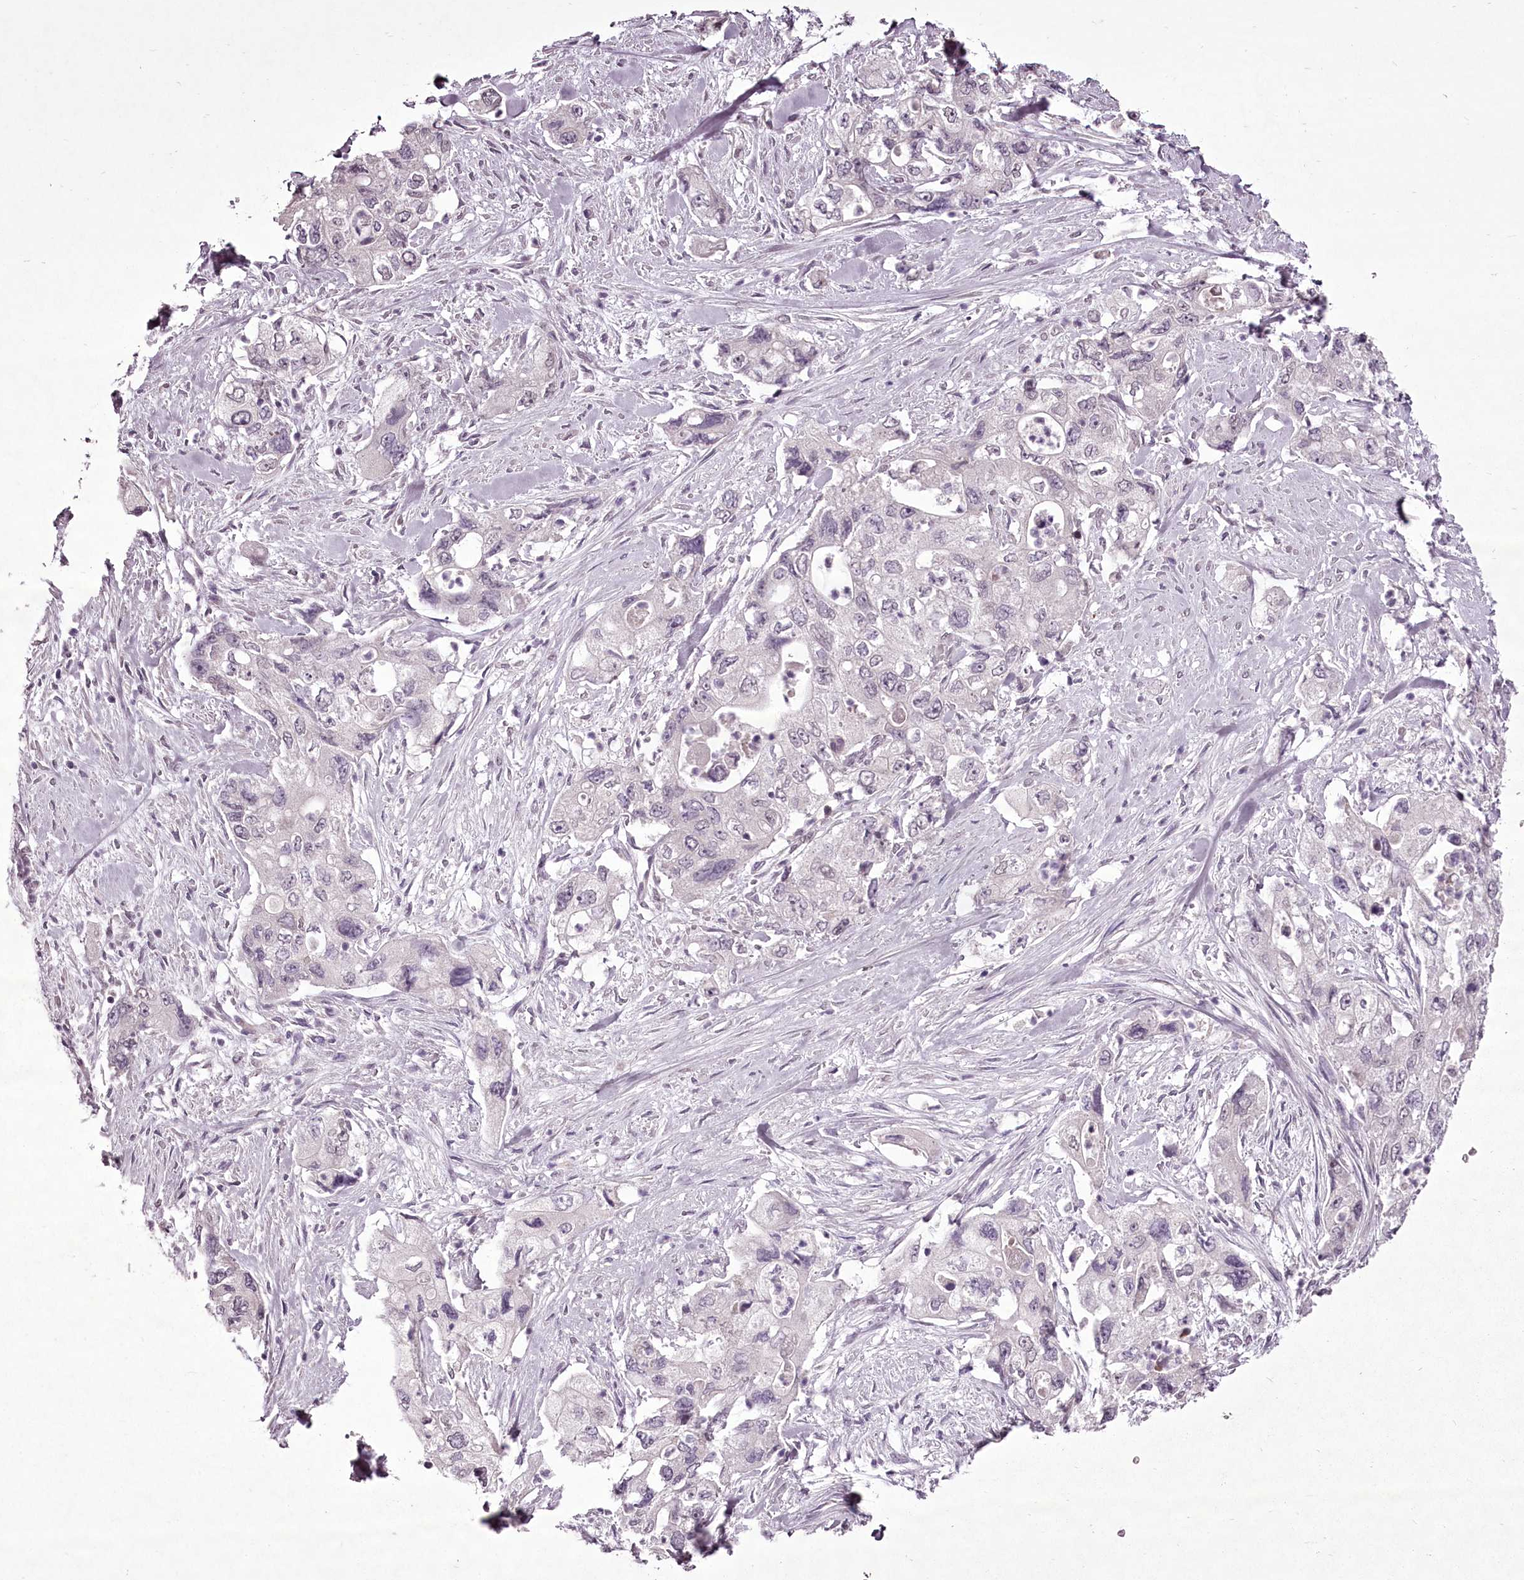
{"staining": {"intensity": "negative", "quantity": "none", "location": "none"}, "tissue": "pancreatic cancer", "cell_type": "Tumor cells", "image_type": "cancer", "snomed": [{"axis": "morphology", "description": "Adenocarcinoma, NOS"}, {"axis": "topography", "description": "Pancreas"}], "caption": "A high-resolution image shows immunohistochemistry (IHC) staining of pancreatic cancer, which exhibits no significant positivity in tumor cells.", "gene": "C1orf56", "patient": {"sex": "female", "age": 73}}